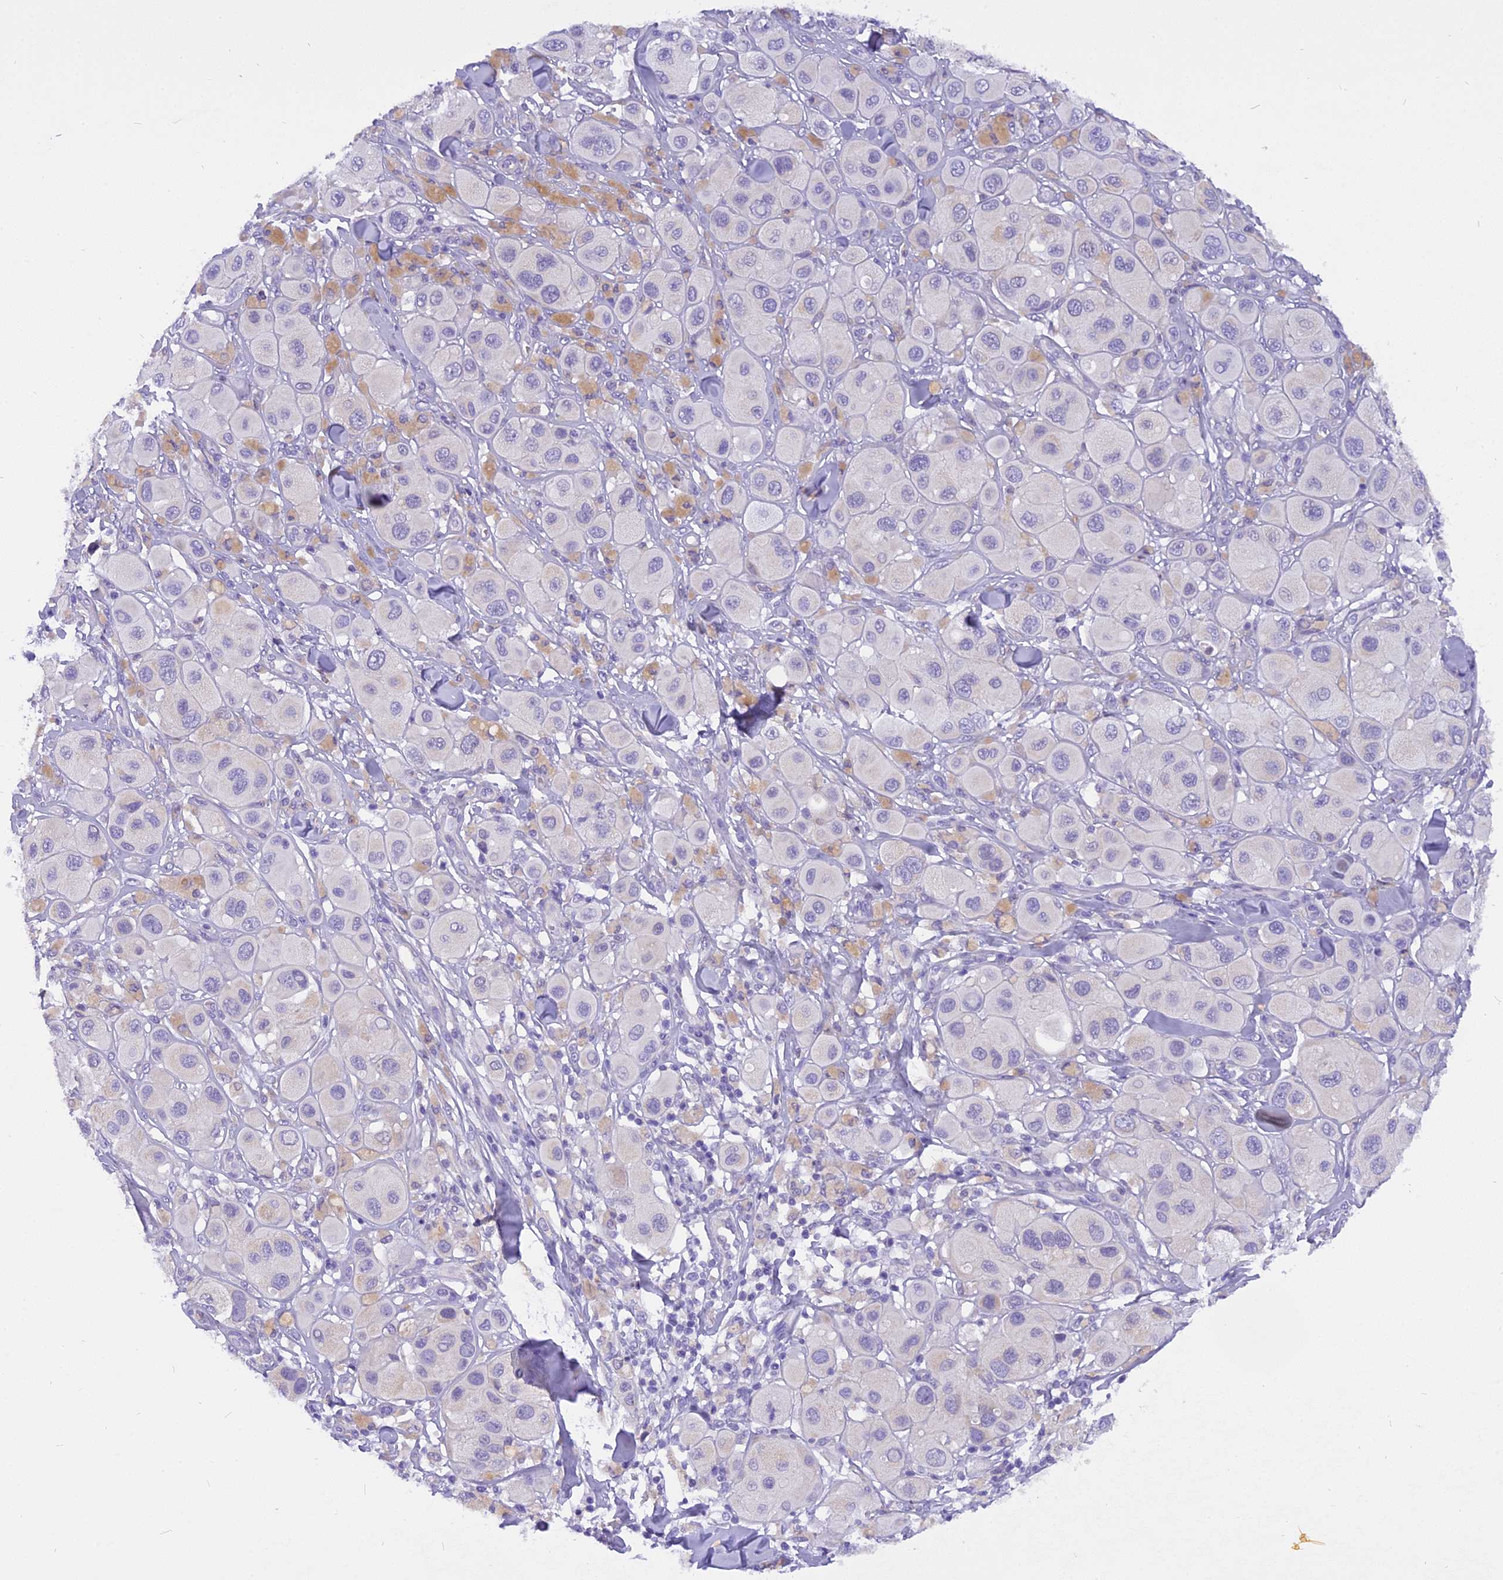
{"staining": {"intensity": "negative", "quantity": "none", "location": "none"}, "tissue": "melanoma", "cell_type": "Tumor cells", "image_type": "cancer", "snomed": [{"axis": "morphology", "description": "Malignant melanoma, Metastatic site"}, {"axis": "topography", "description": "Skin"}], "caption": "High power microscopy micrograph of an immunohistochemistry (IHC) micrograph of melanoma, revealing no significant expression in tumor cells.", "gene": "TRIM3", "patient": {"sex": "male", "age": 41}}